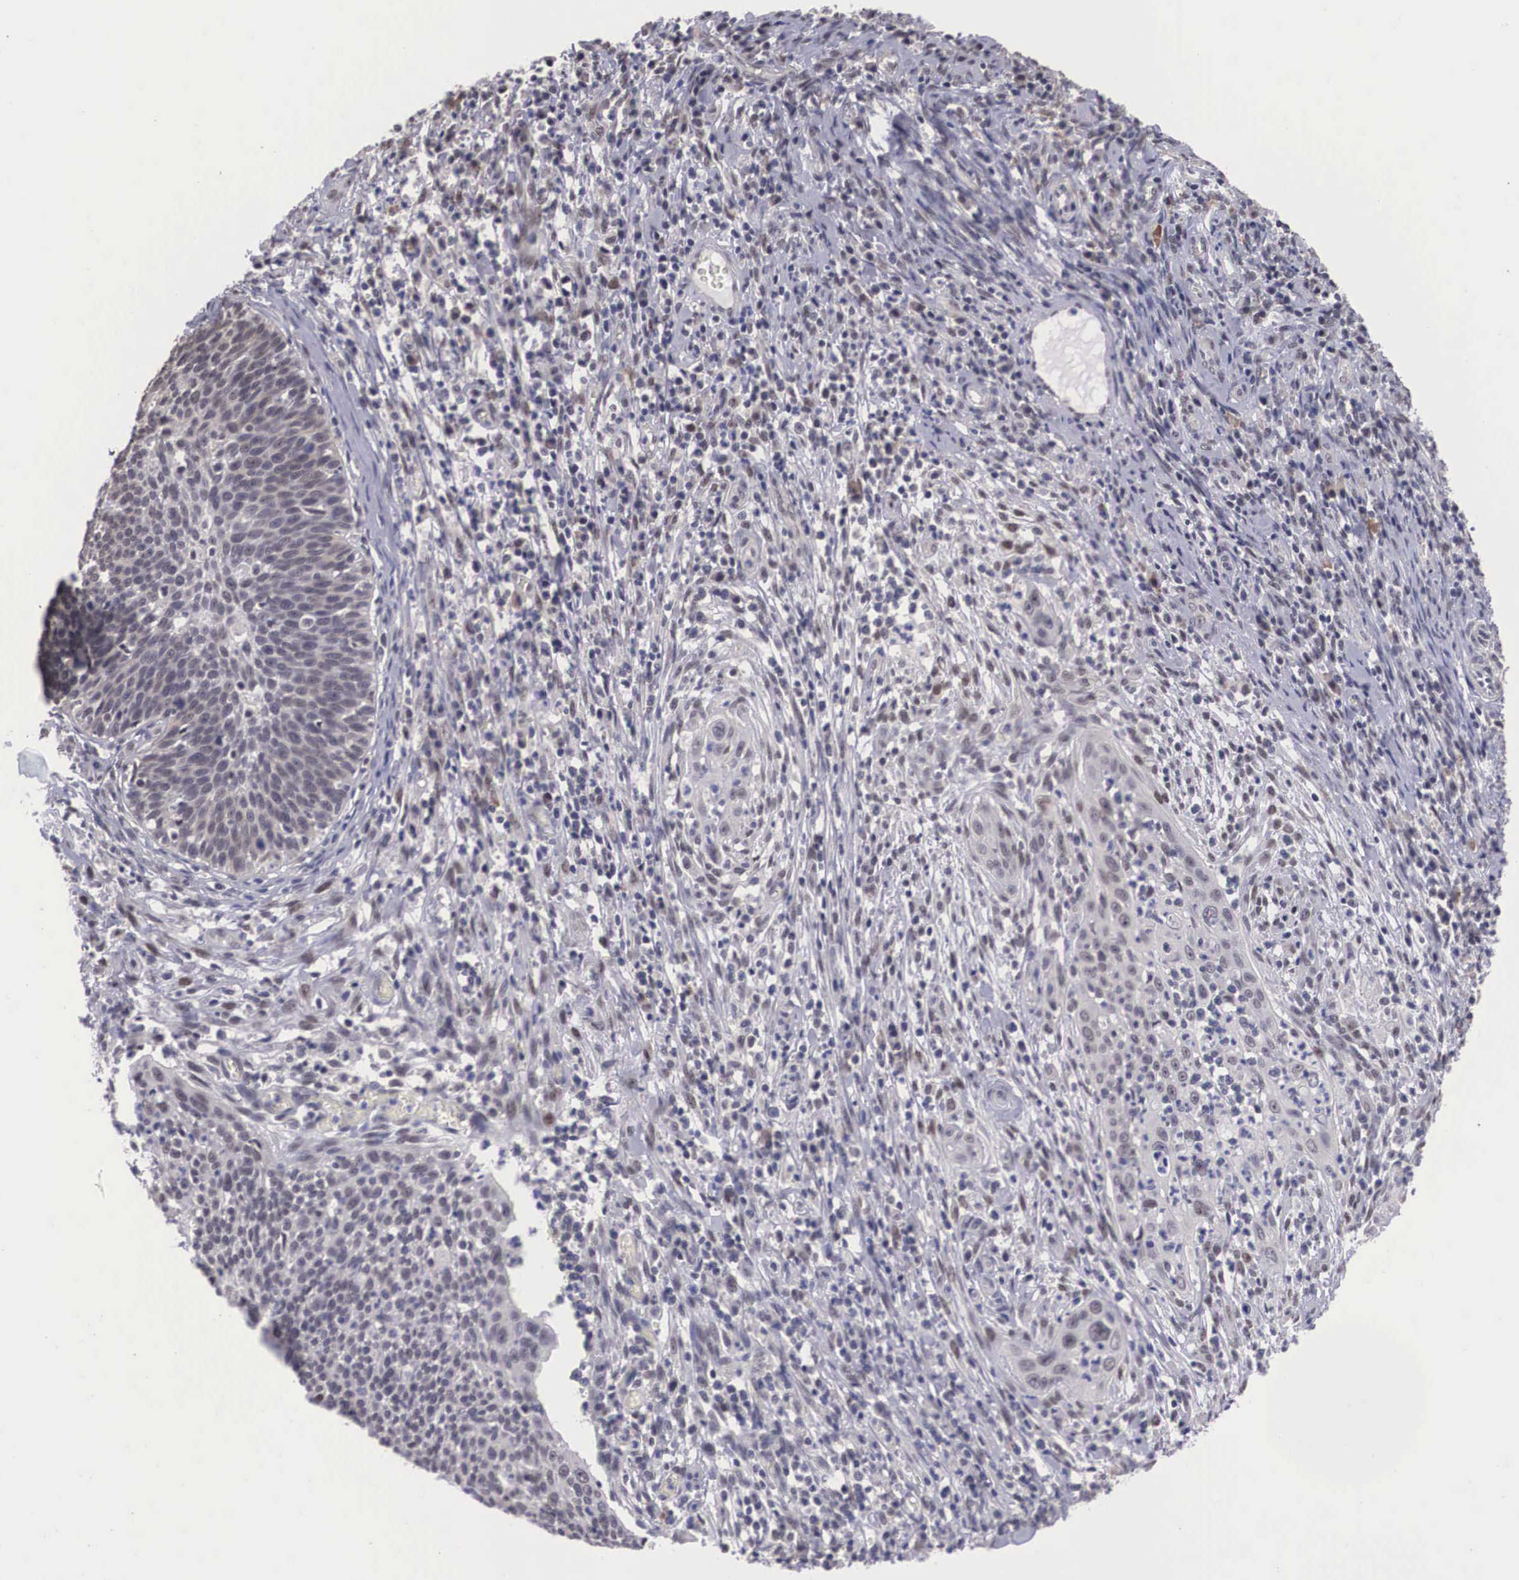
{"staining": {"intensity": "negative", "quantity": "none", "location": "none"}, "tissue": "cervical cancer", "cell_type": "Tumor cells", "image_type": "cancer", "snomed": [{"axis": "morphology", "description": "Squamous cell carcinoma, NOS"}, {"axis": "topography", "description": "Cervix"}], "caption": "There is no significant staining in tumor cells of cervical squamous cell carcinoma.", "gene": "ZNF275", "patient": {"sex": "female", "age": 41}}